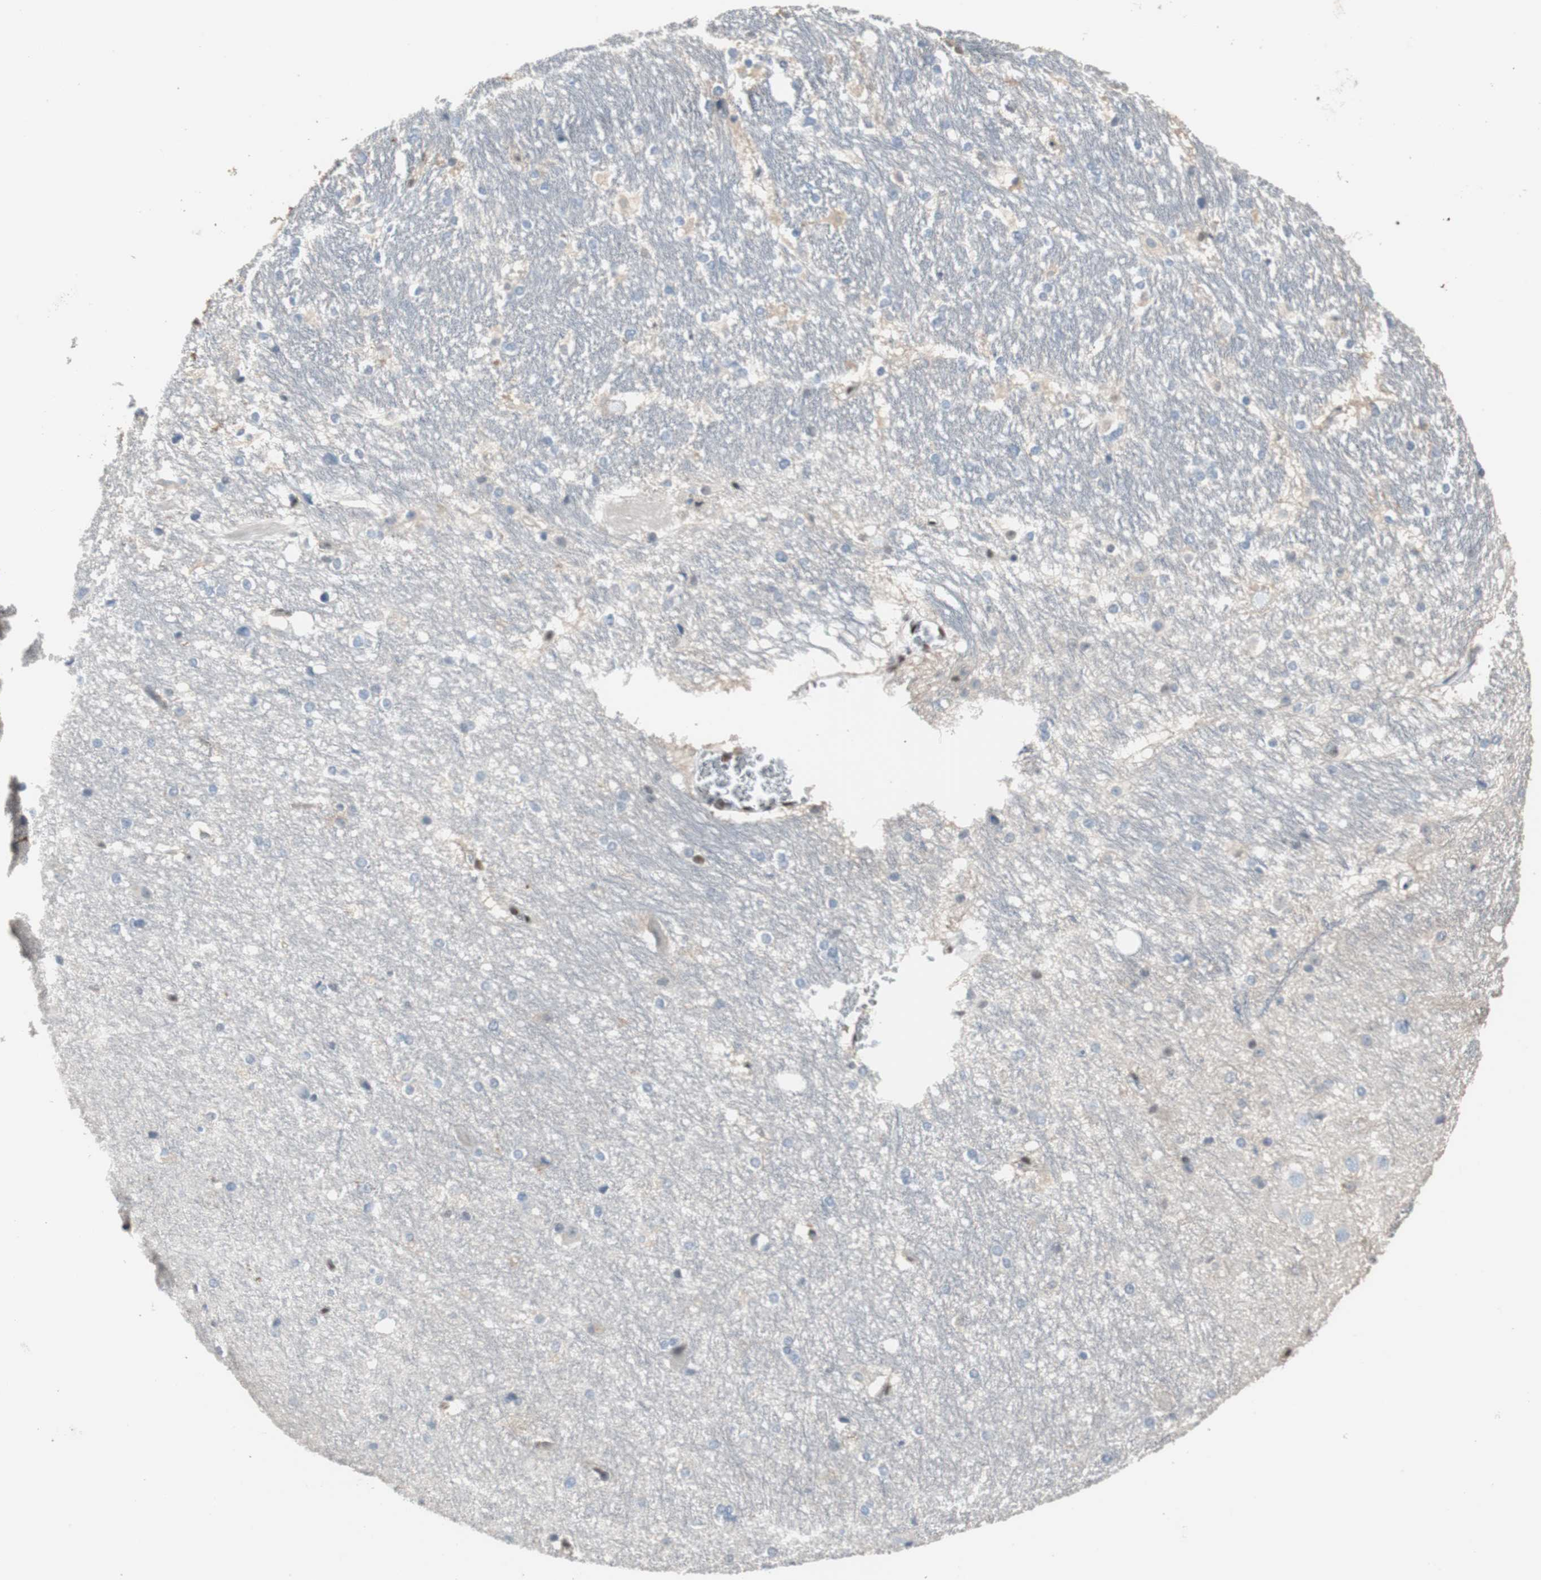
{"staining": {"intensity": "negative", "quantity": "none", "location": "none"}, "tissue": "hippocampus", "cell_type": "Glial cells", "image_type": "normal", "snomed": [{"axis": "morphology", "description": "Normal tissue, NOS"}, {"axis": "topography", "description": "Hippocampus"}], "caption": "IHC histopathology image of benign hippocampus: human hippocampus stained with DAB (3,3'-diaminobenzidine) demonstrates no significant protein expression in glial cells.", "gene": "PML", "patient": {"sex": "female", "age": 19}}